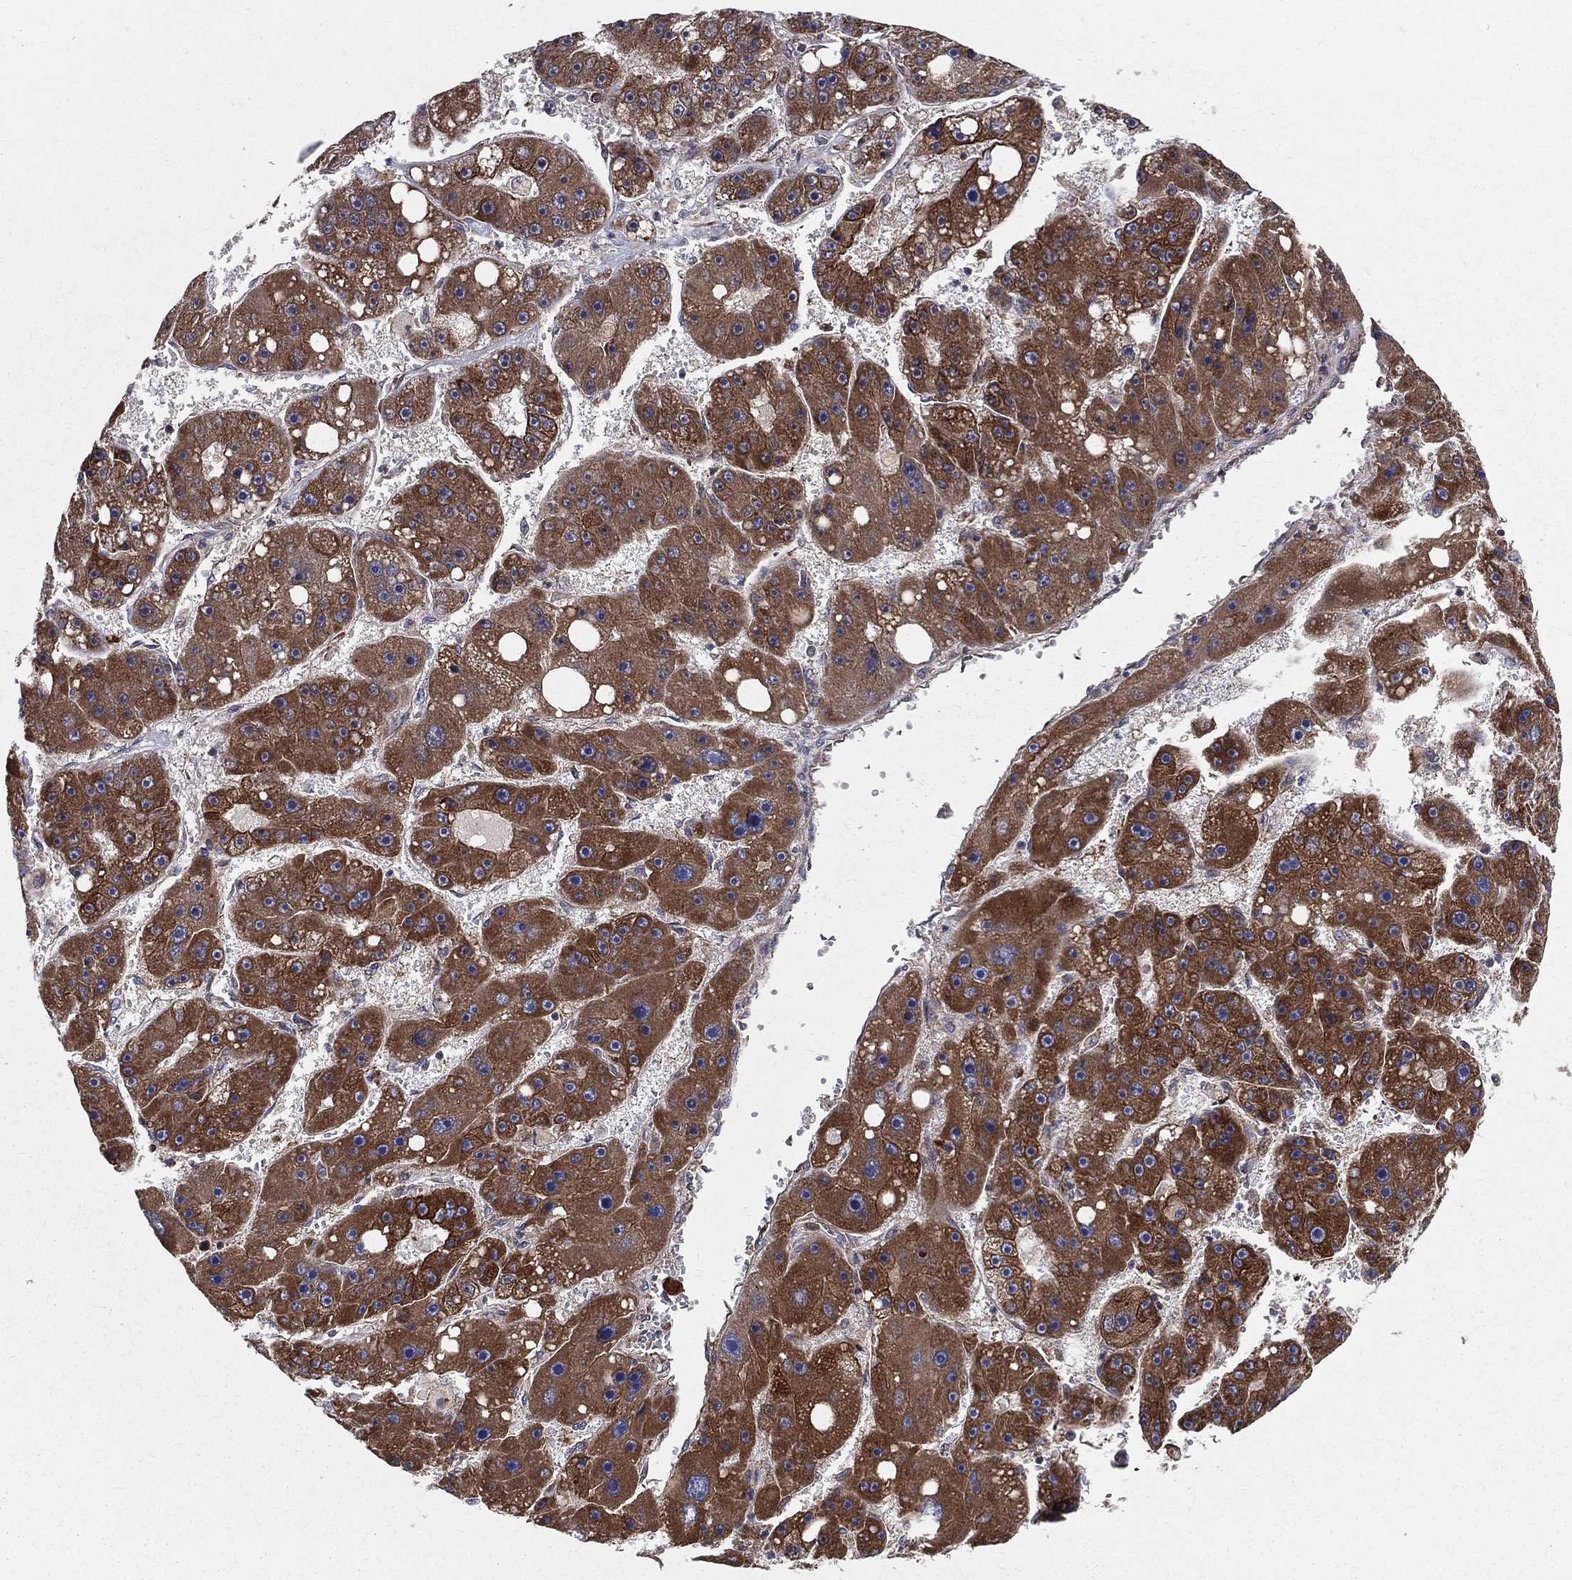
{"staining": {"intensity": "strong", "quantity": ">75%", "location": "cytoplasmic/membranous"}, "tissue": "liver cancer", "cell_type": "Tumor cells", "image_type": "cancer", "snomed": [{"axis": "morphology", "description": "Carcinoma, Hepatocellular, NOS"}, {"axis": "topography", "description": "Liver"}], "caption": "Hepatocellular carcinoma (liver) was stained to show a protein in brown. There is high levels of strong cytoplasmic/membranous expression in approximately >75% of tumor cells.", "gene": "MIX23", "patient": {"sex": "female", "age": 61}}